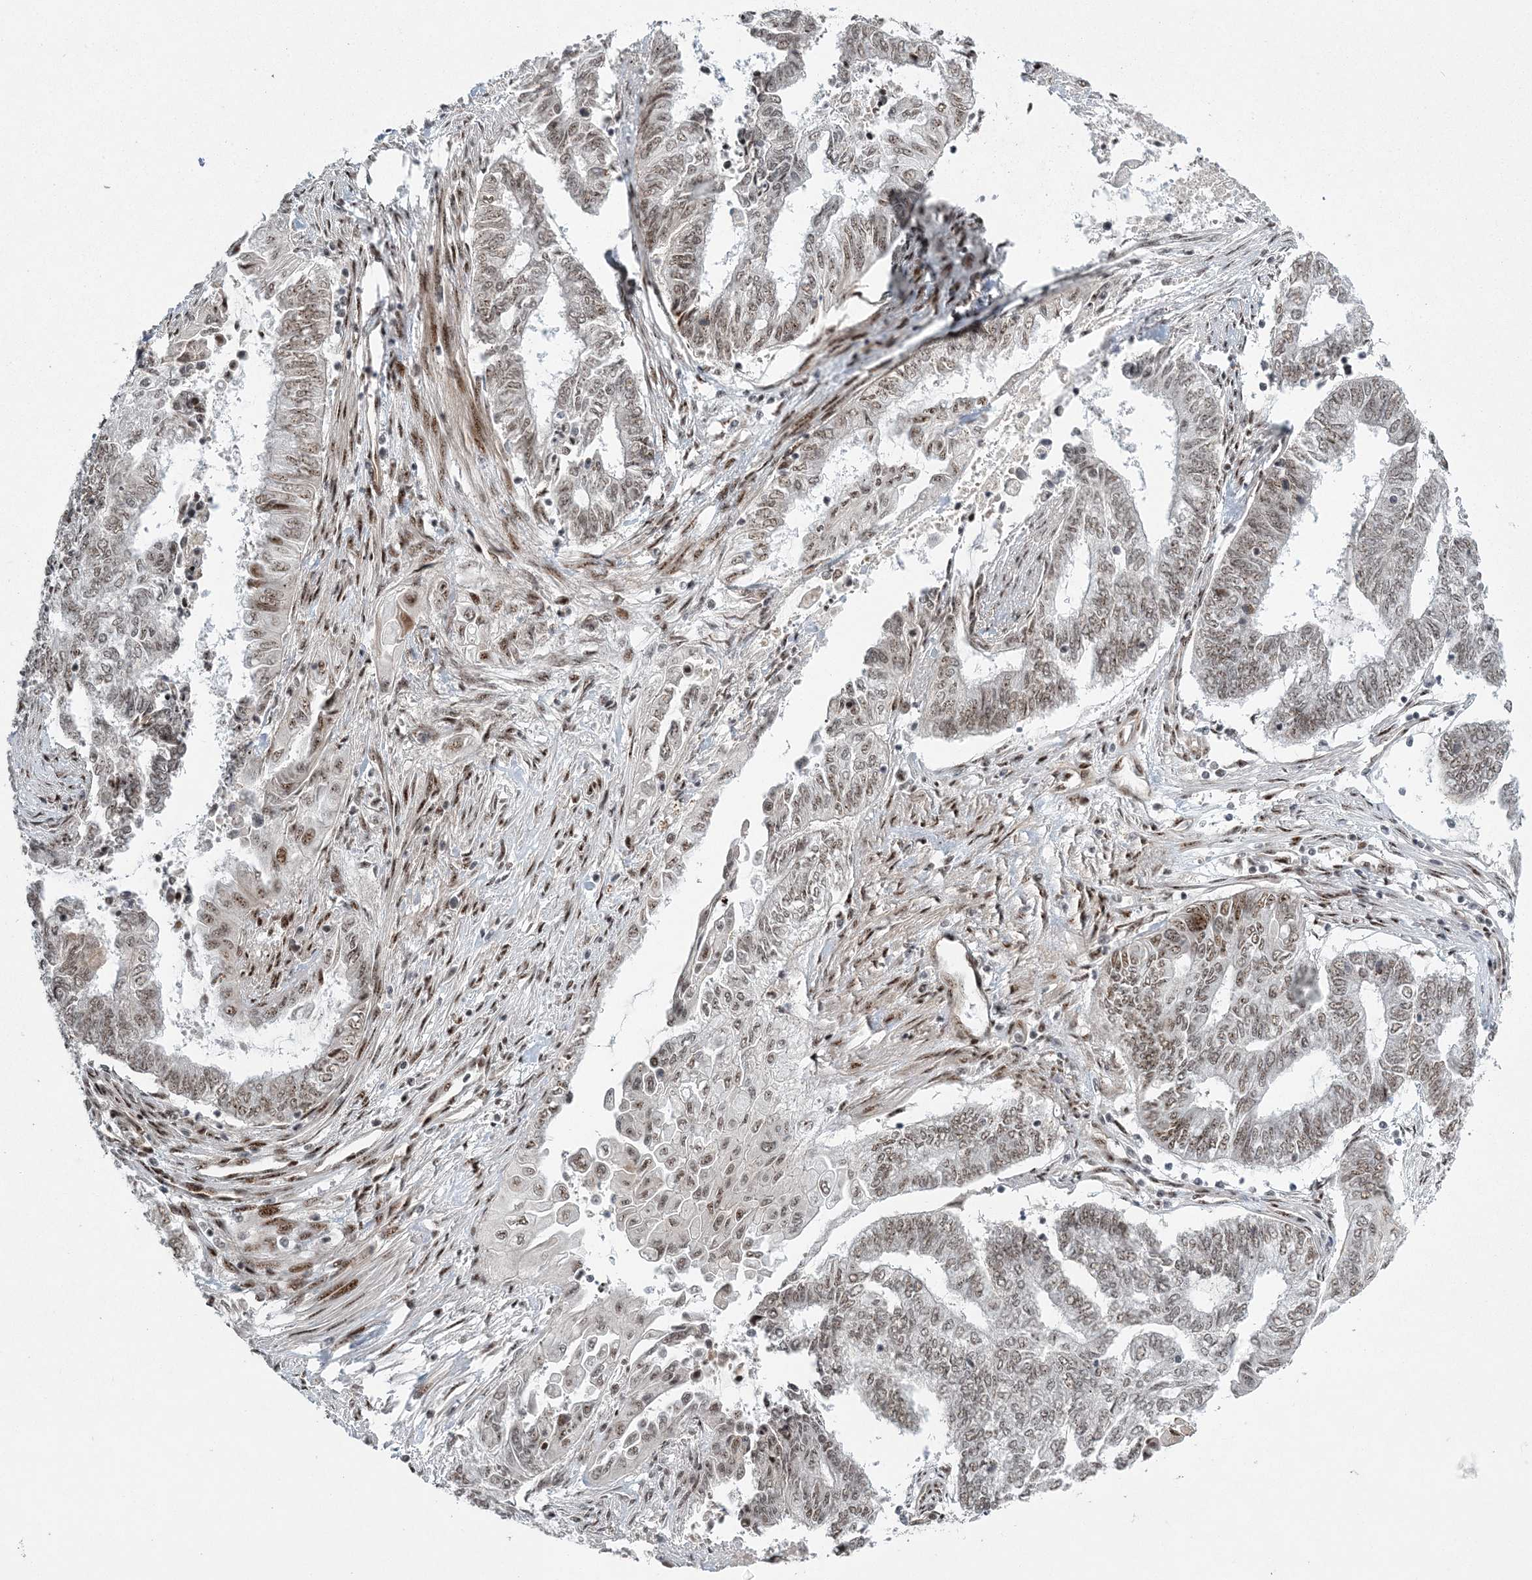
{"staining": {"intensity": "weak", "quantity": ">75%", "location": "nuclear"}, "tissue": "endometrial cancer", "cell_type": "Tumor cells", "image_type": "cancer", "snomed": [{"axis": "morphology", "description": "Adenocarcinoma, NOS"}, {"axis": "topography", "description": "Uterus"}, {"axis": "topography", "description": "Endometrium"}], "caption": "Immunohistochemical staining of human endometrial adenocarcinoma reveals low levels of weak nuclear protein expression in about >75% of tumor cells. (Stains: DAB in brown, nuclei in blue, Microscopy: brightfield microscopy at high magnification).", "gene": "CWC22", "patient": {"sex": "female", "age": 70}}